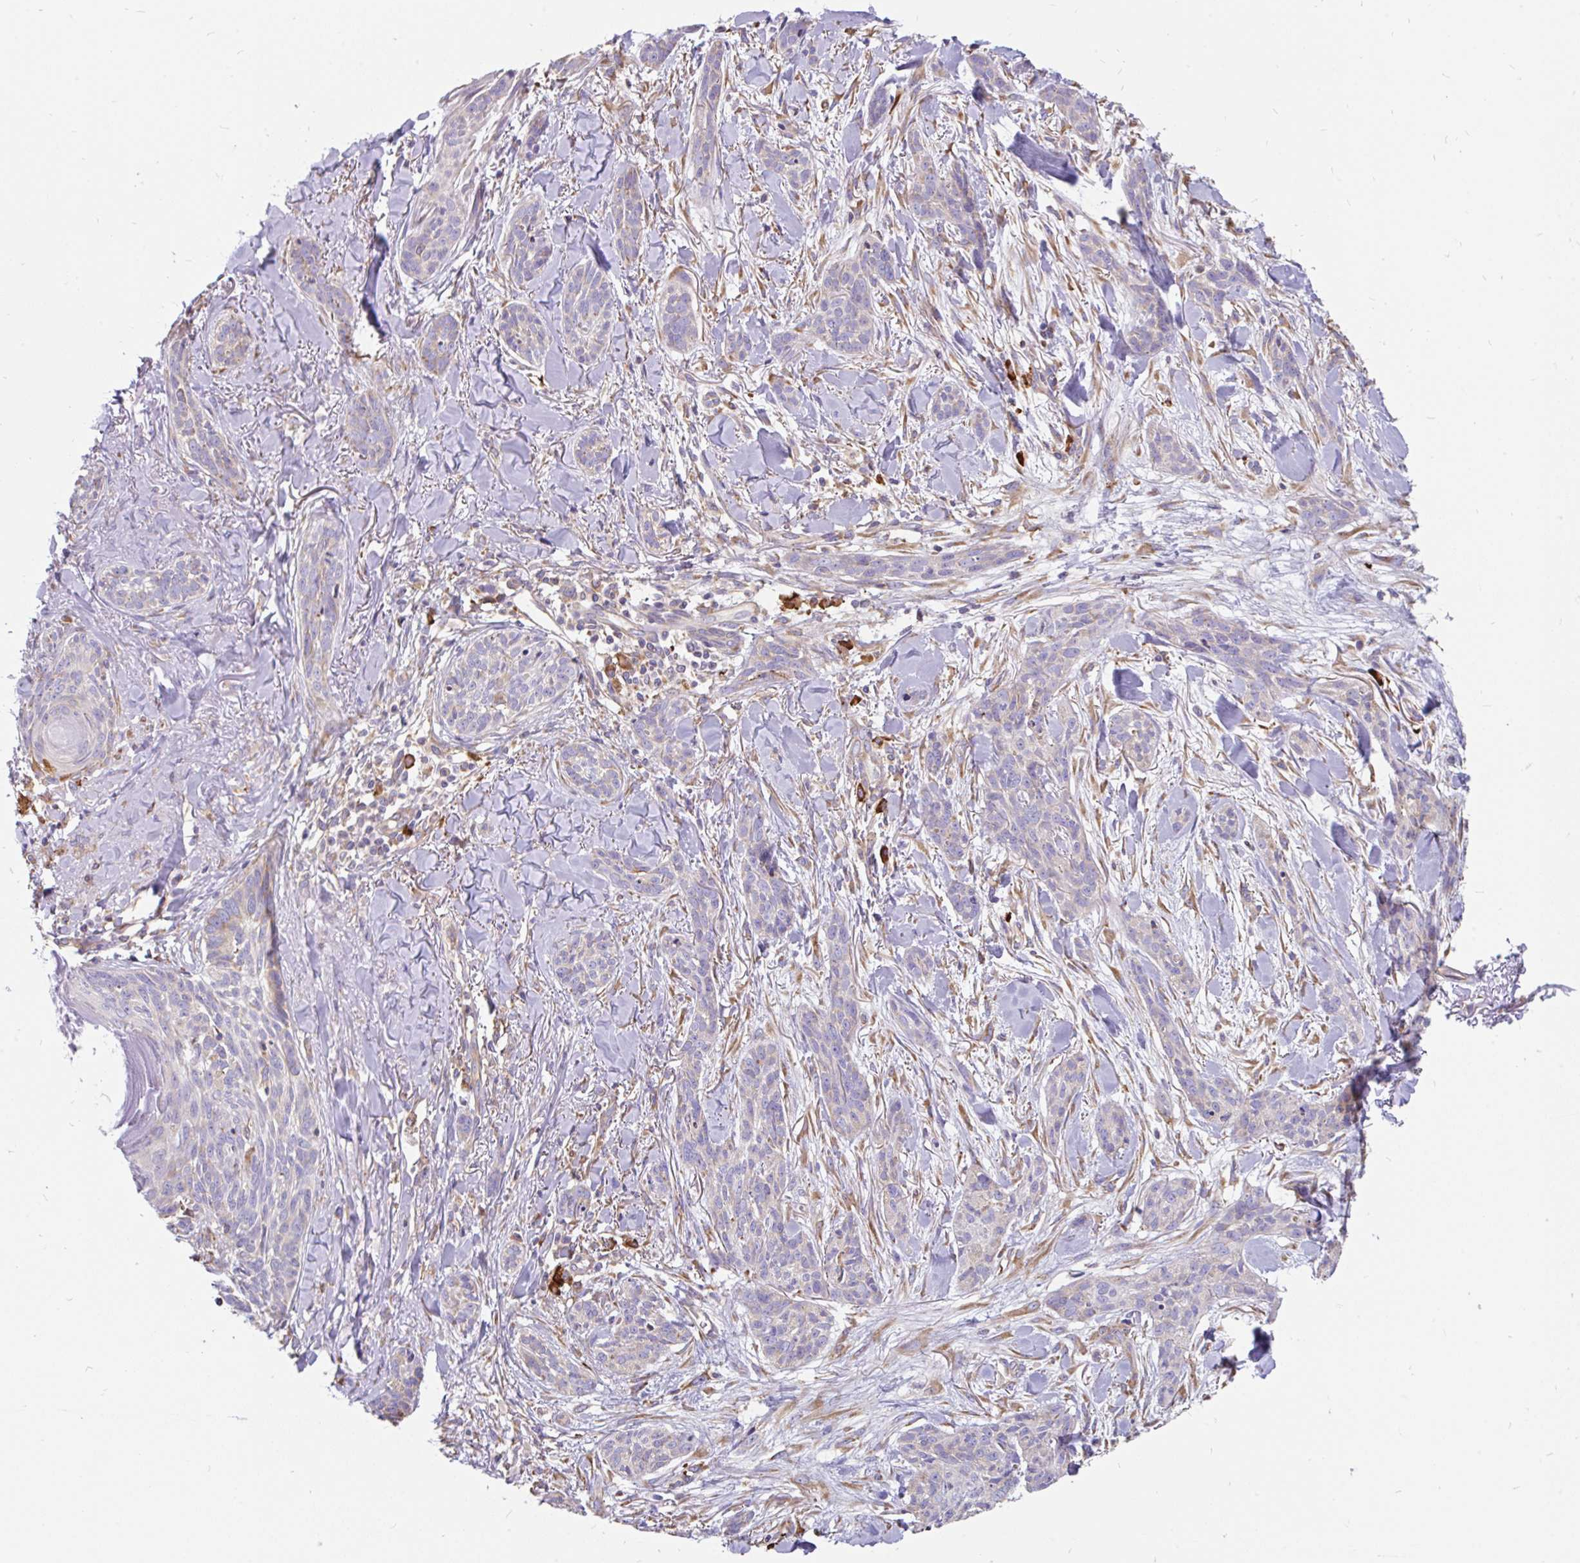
{"staining": {"intensity": "negative", "quantity": "none", "location": "none"}, "tissue": "skin cancer", "cell_type": "Tumor cells", "image_type": "cancer", "snomed": [{"axis": "morphology", "description": "Basal cell carcinoma"}, {"axis": "topography", "description": "Skin"}], "caption": "Protein analysis of skin cancer (basal cell carcinoma) displays no significant expression in tumor cells.", "gene": "EML5", "patient": {"sex": "male", "age": 52}}